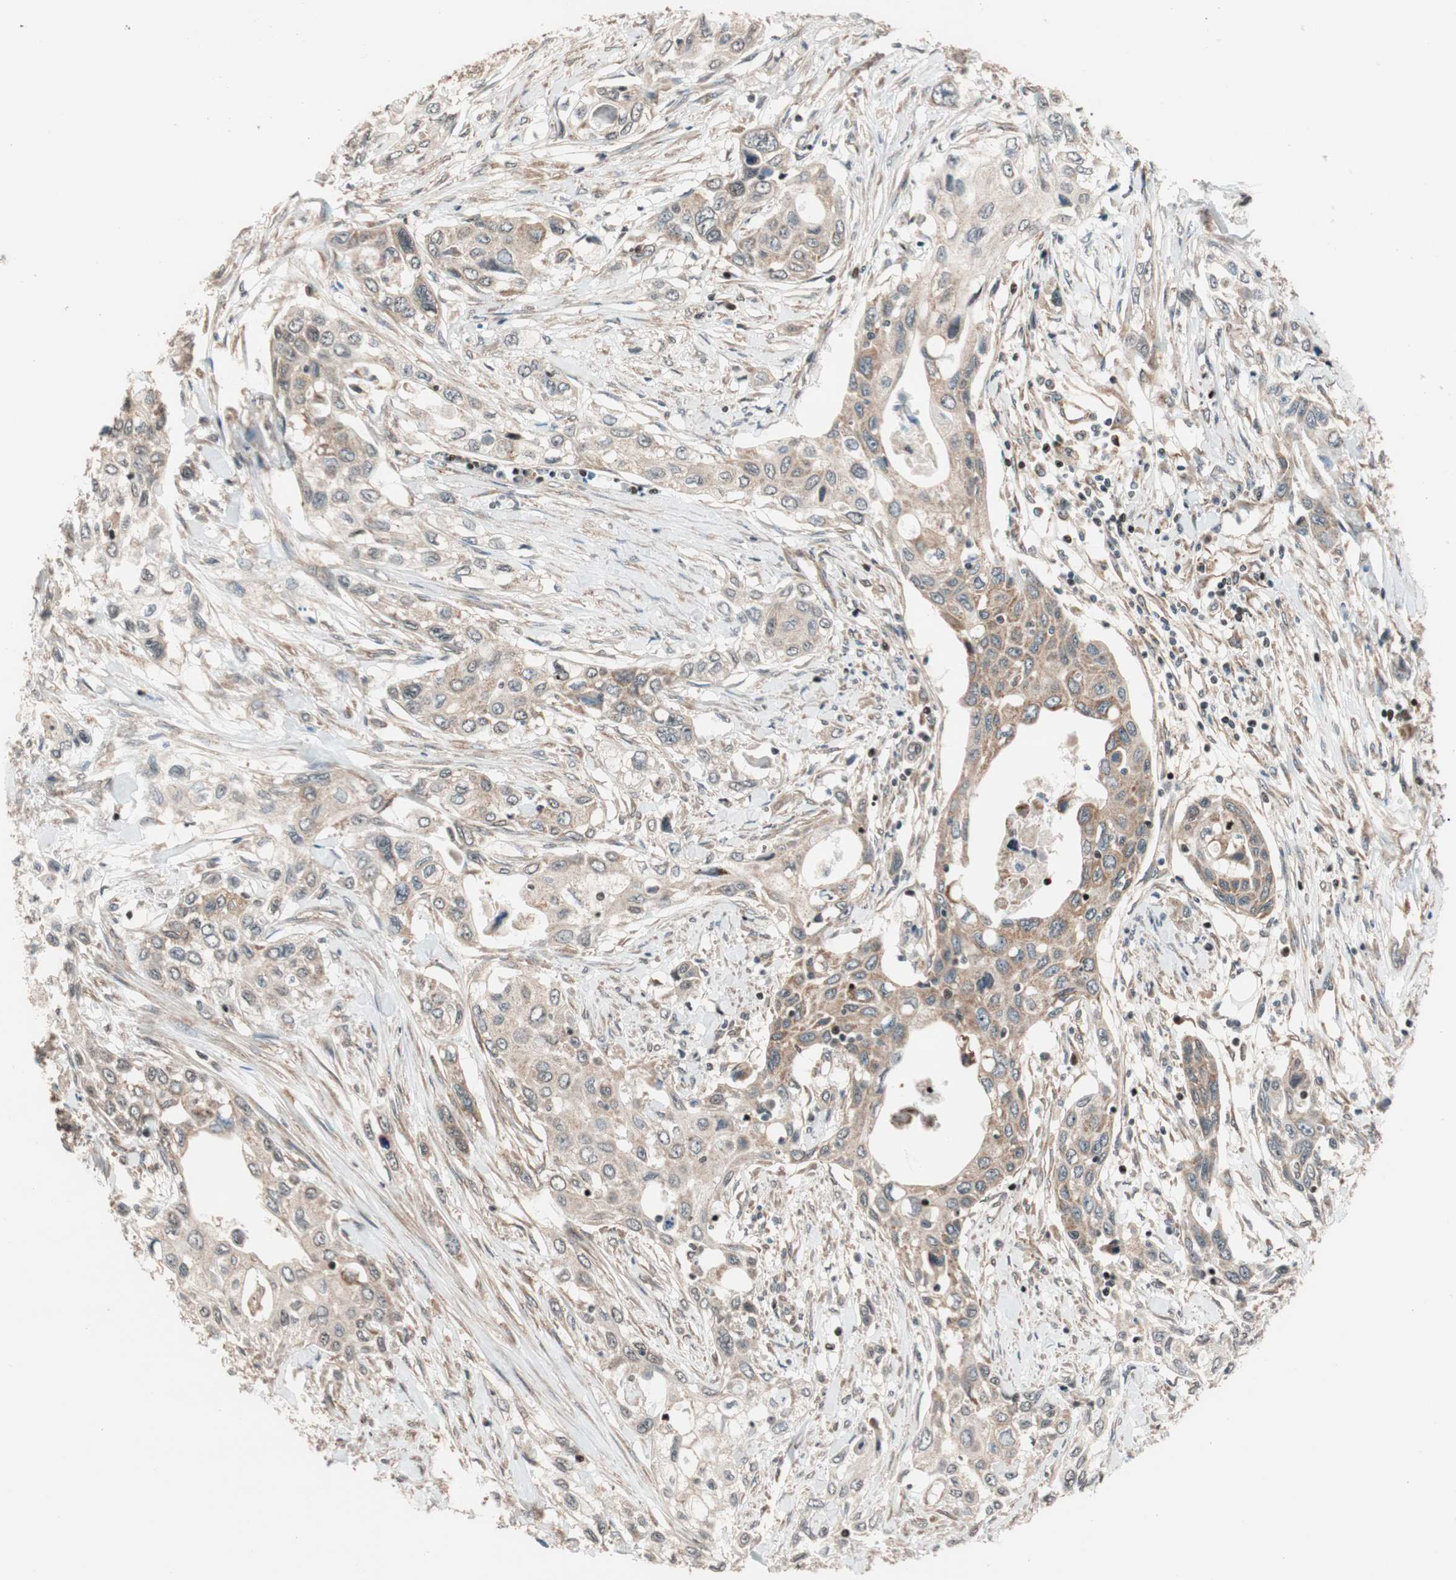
{"staining": {"intensity": "moderate", "quantity": ">75%", "location": "cytoplasmic/membranous"}, "tissue": "pancreatic cancer", "cell_type": "Tumor cells", "image_type": "cancer", "snomed": [{"axis": "morphology", "description": "Adenocarcinoma, NOS"}, {"axis": "topography", "description": "Pancreas"}], "caption": "Human adenocarcinoma (pancreatic) stained with a brown dye exhibits moderate cytoplasmic/membranous positive staining in about >75% of tumor cells.", "gene": "HECW1", "patient": {"sex": "female", "age": 70}}